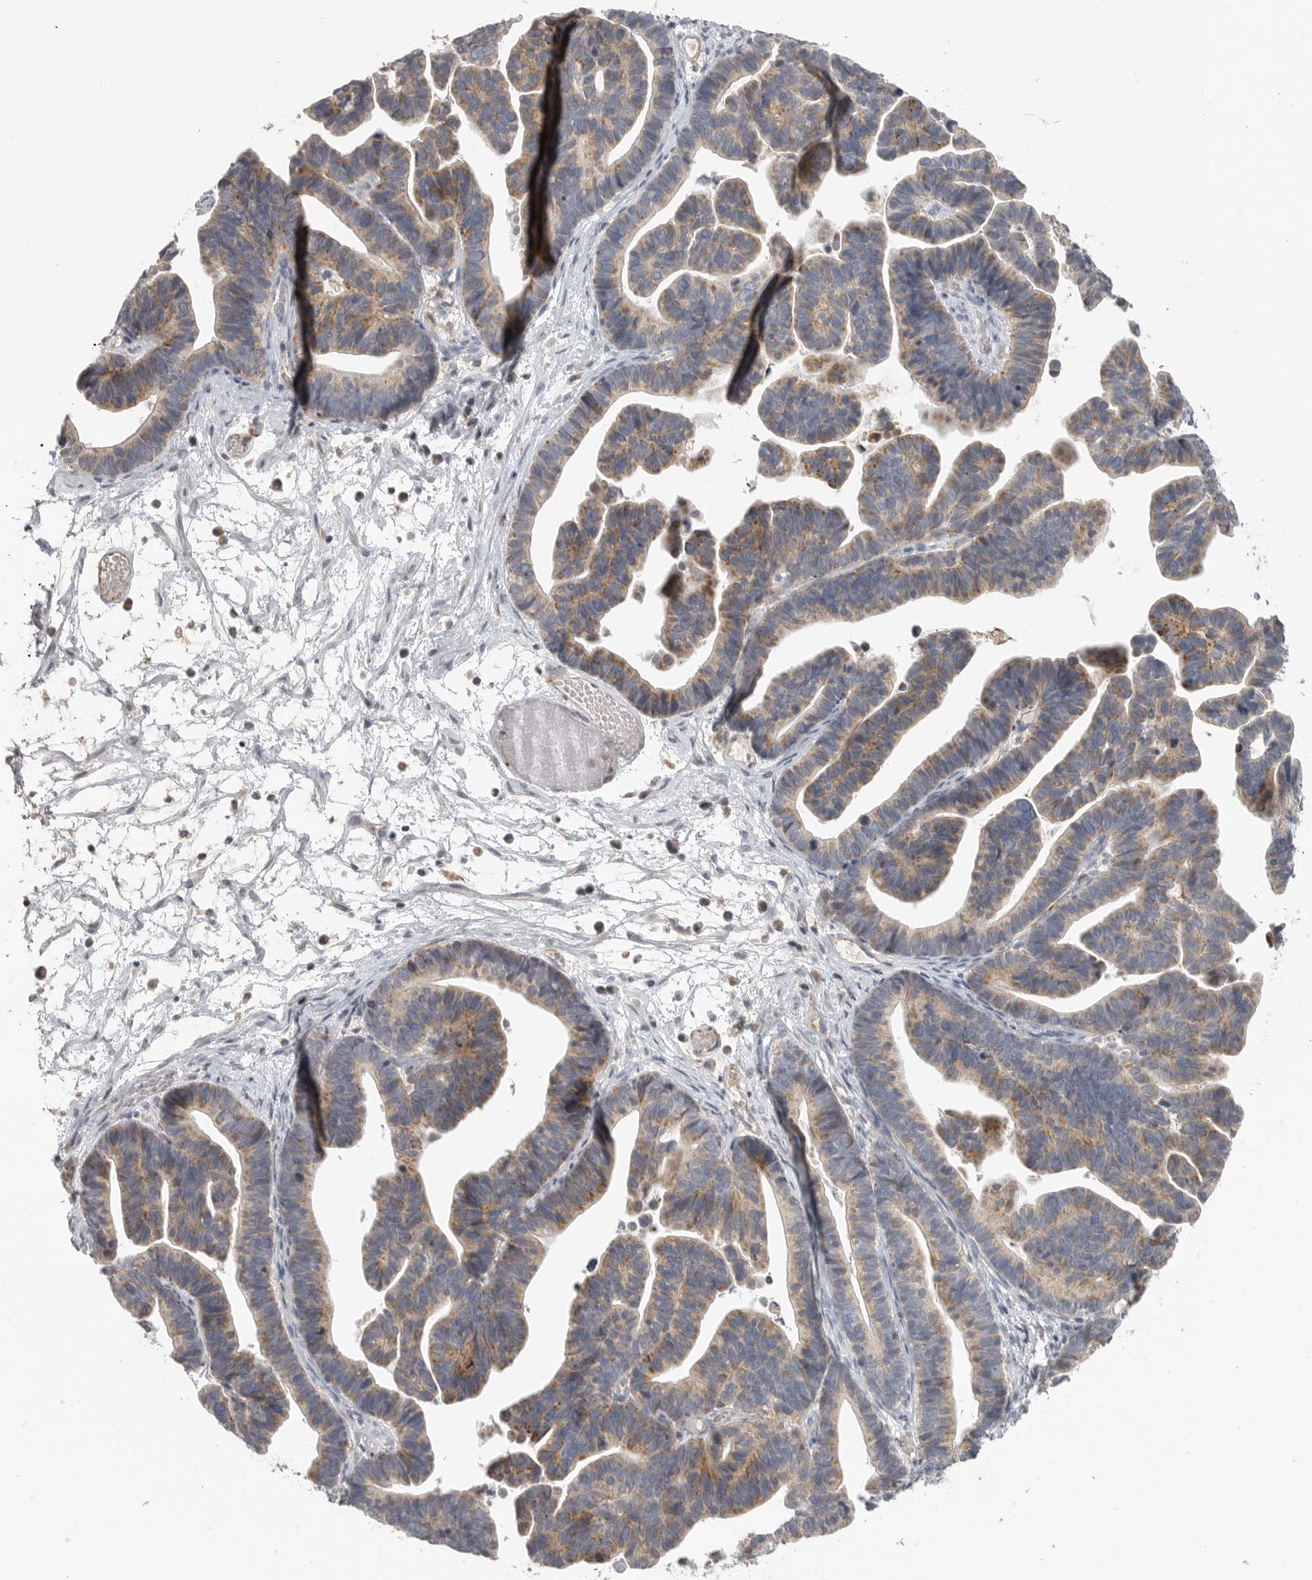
{"staining": {"intensity": "moderate", "quantity": ">75%", "location": "cytoplasmic/membranous"}, "tissue": "ovarian cancer", "cell_type": "Tumor cells", "image_type": "cancer", "snomed": [{"axis": "morphology", "description": "Cystadenocarcinoma, serous, NOS"}, {"axis": "topography", "description": "Ovary"}], "caption": "Immunohistochemistry (IHC) (DAB (3,3'-diaminobenzidine)) staining of ovarian cancer (serous cystadenocarcinoma) demonstrates moderate cytoplasmic/membranous protein positivity in approximately >75% of tumor cells.", "gene": "RXFP3", "patient": {"sex": "female", "age": 56}}